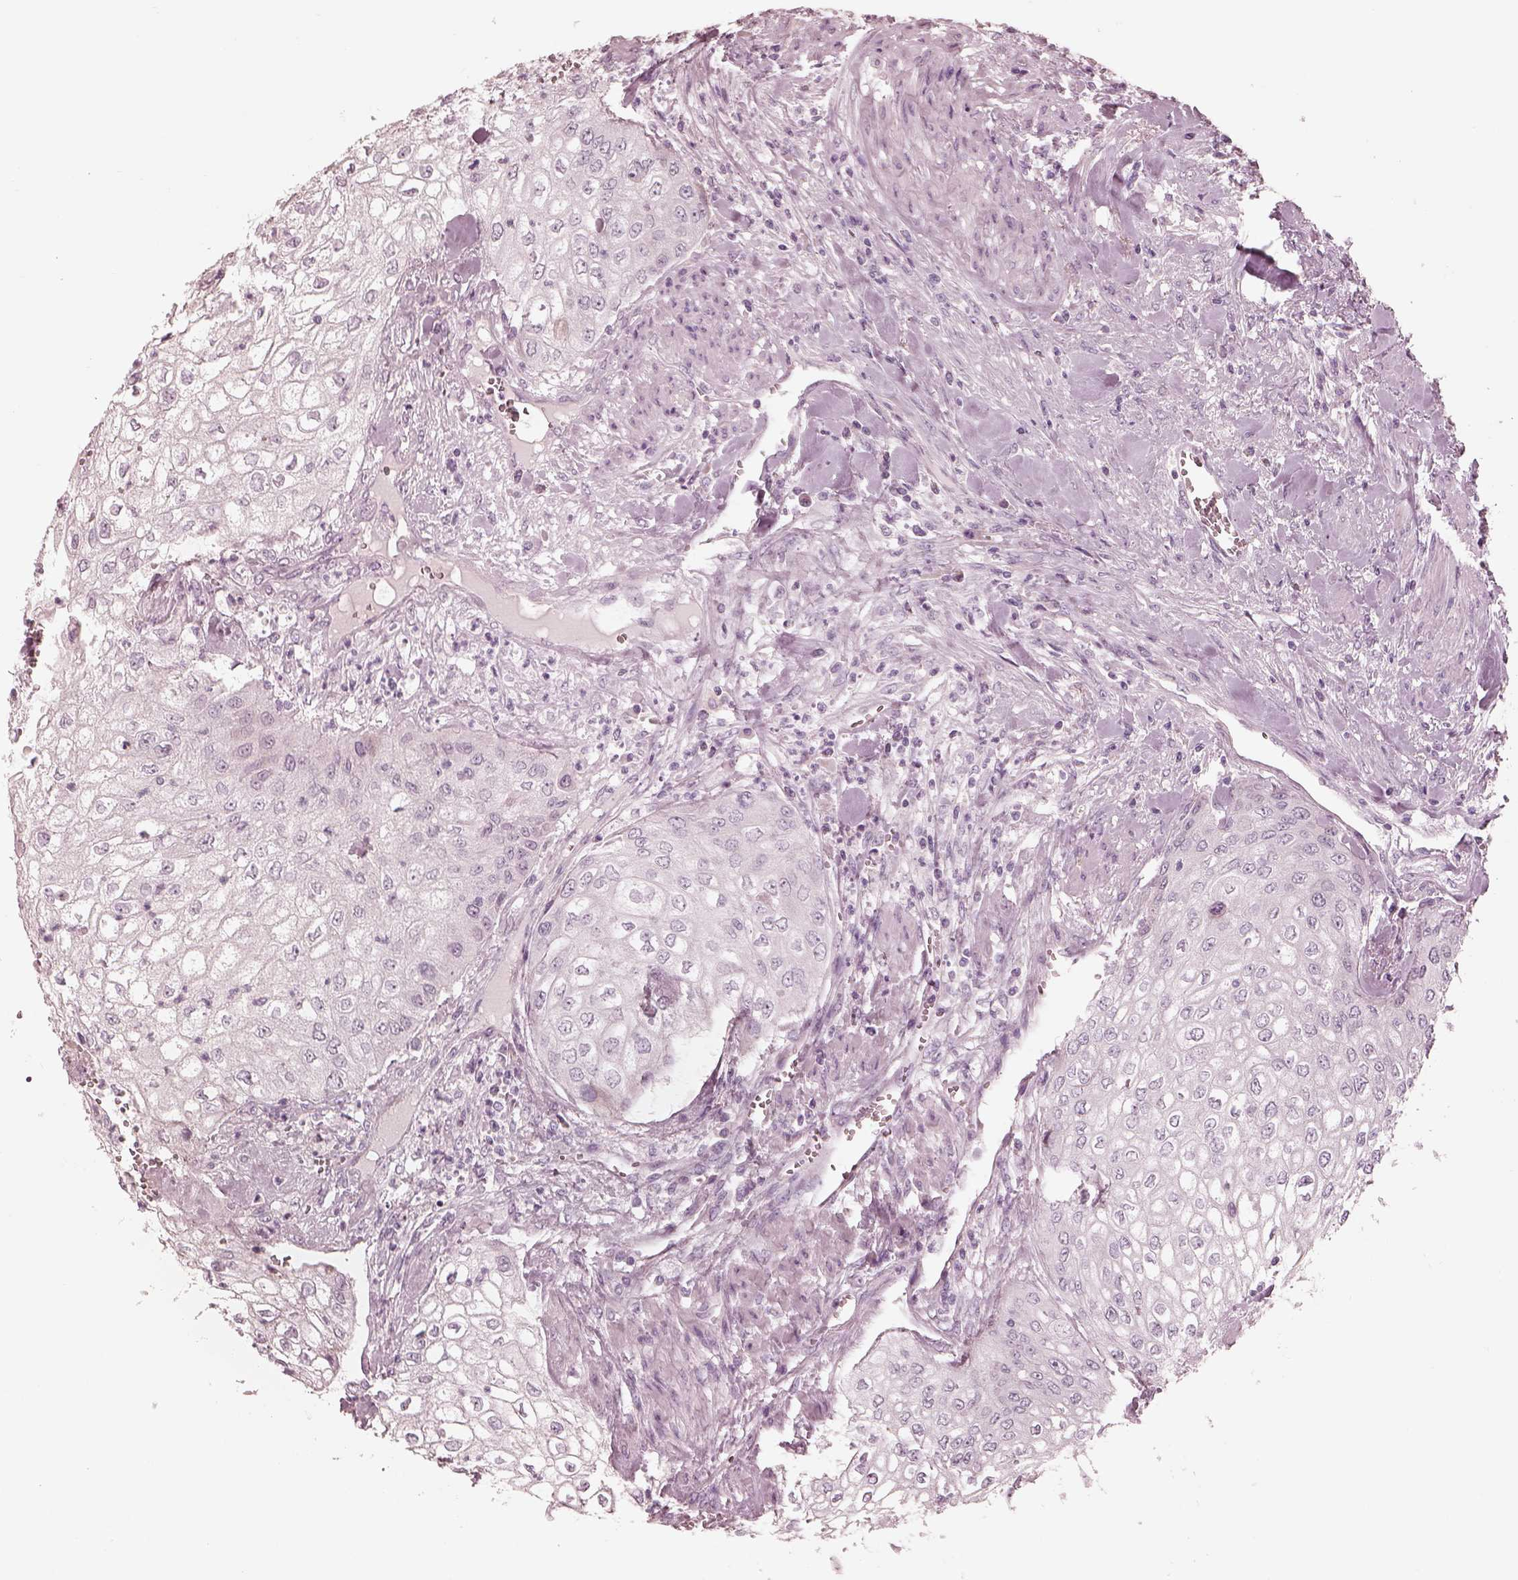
{"staining": {"intensity": "negative", "quantity": "none", "location": "none"}, "tissue": "urothelial cancer", "cell_type": "Tumor cells", "image_type": "cancer", "snomed": [{"axis": "morphology", "description": "Urothelial carcinoma, High grade"}, {"axis": "topography", "description": "Urinary bladder"}], "caption": "Photomicrograph shows no protein staining in tumor cells of urothelial carcinoma (high-grade) tissue.", "gene": "CADM2", "patient": {"sex": "male", "age": 62}}